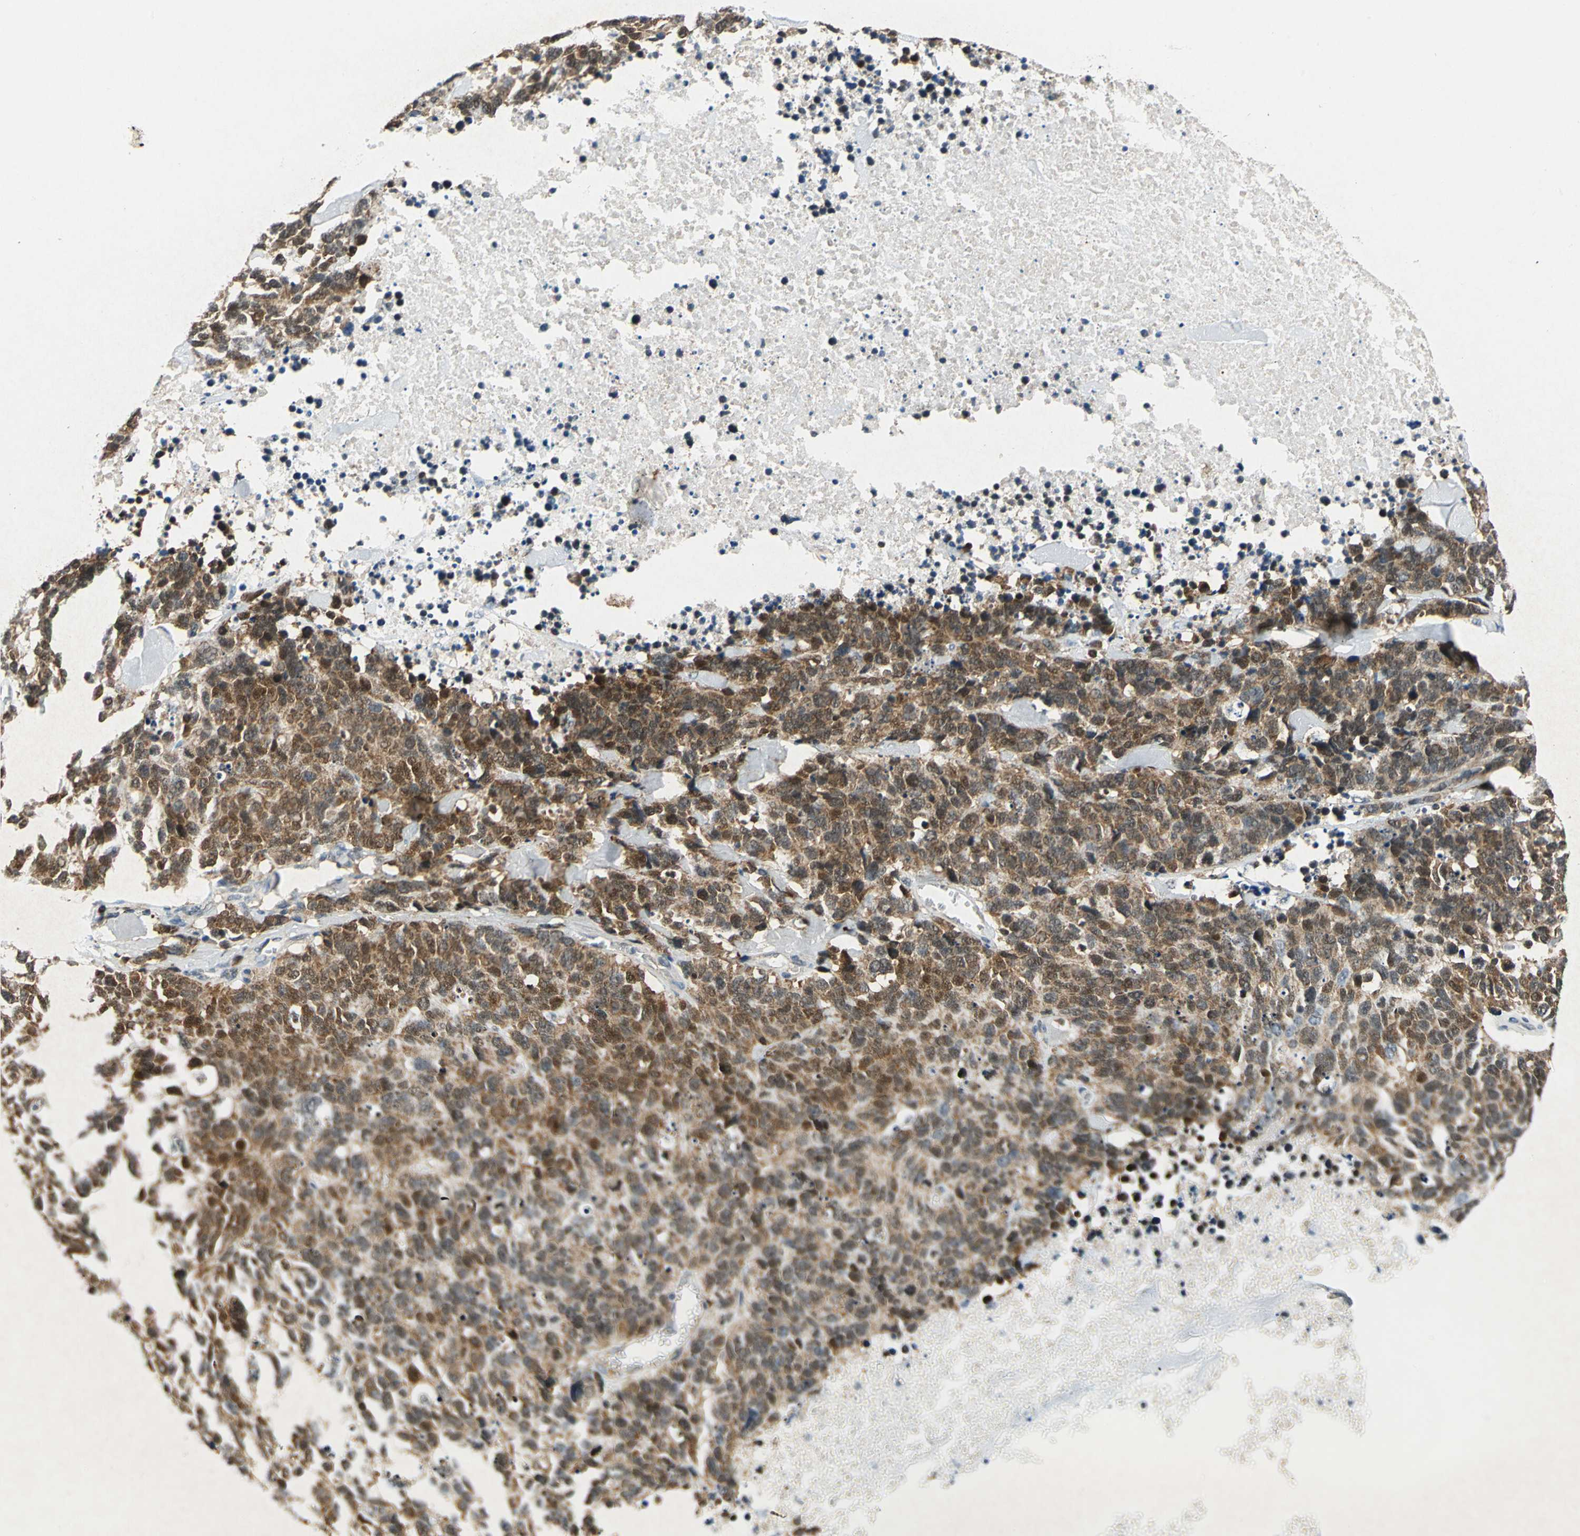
{"staining": {"intensity": "strong", "quantity": ">75%", "location": "cytoplasmic/membranous,nuclear"}, "tissue": "lung cancer", "cell_type": "Tumor cells", "image_type": "cancer", "snomed": [{"axis": "morphology", "description": "Neoplasm, malignant, NOS"}, {"axis": "topography", "description": "Lung"}], "caption": "Approximately >75% of tumor cells in human lung cancer exhibit strong cytoplasmic/membranous and nuclear protein staining as visualized by brown immunohistochemical staining.", "gene": "PIN1", "patient": {"sex": "female", "age": 58}}